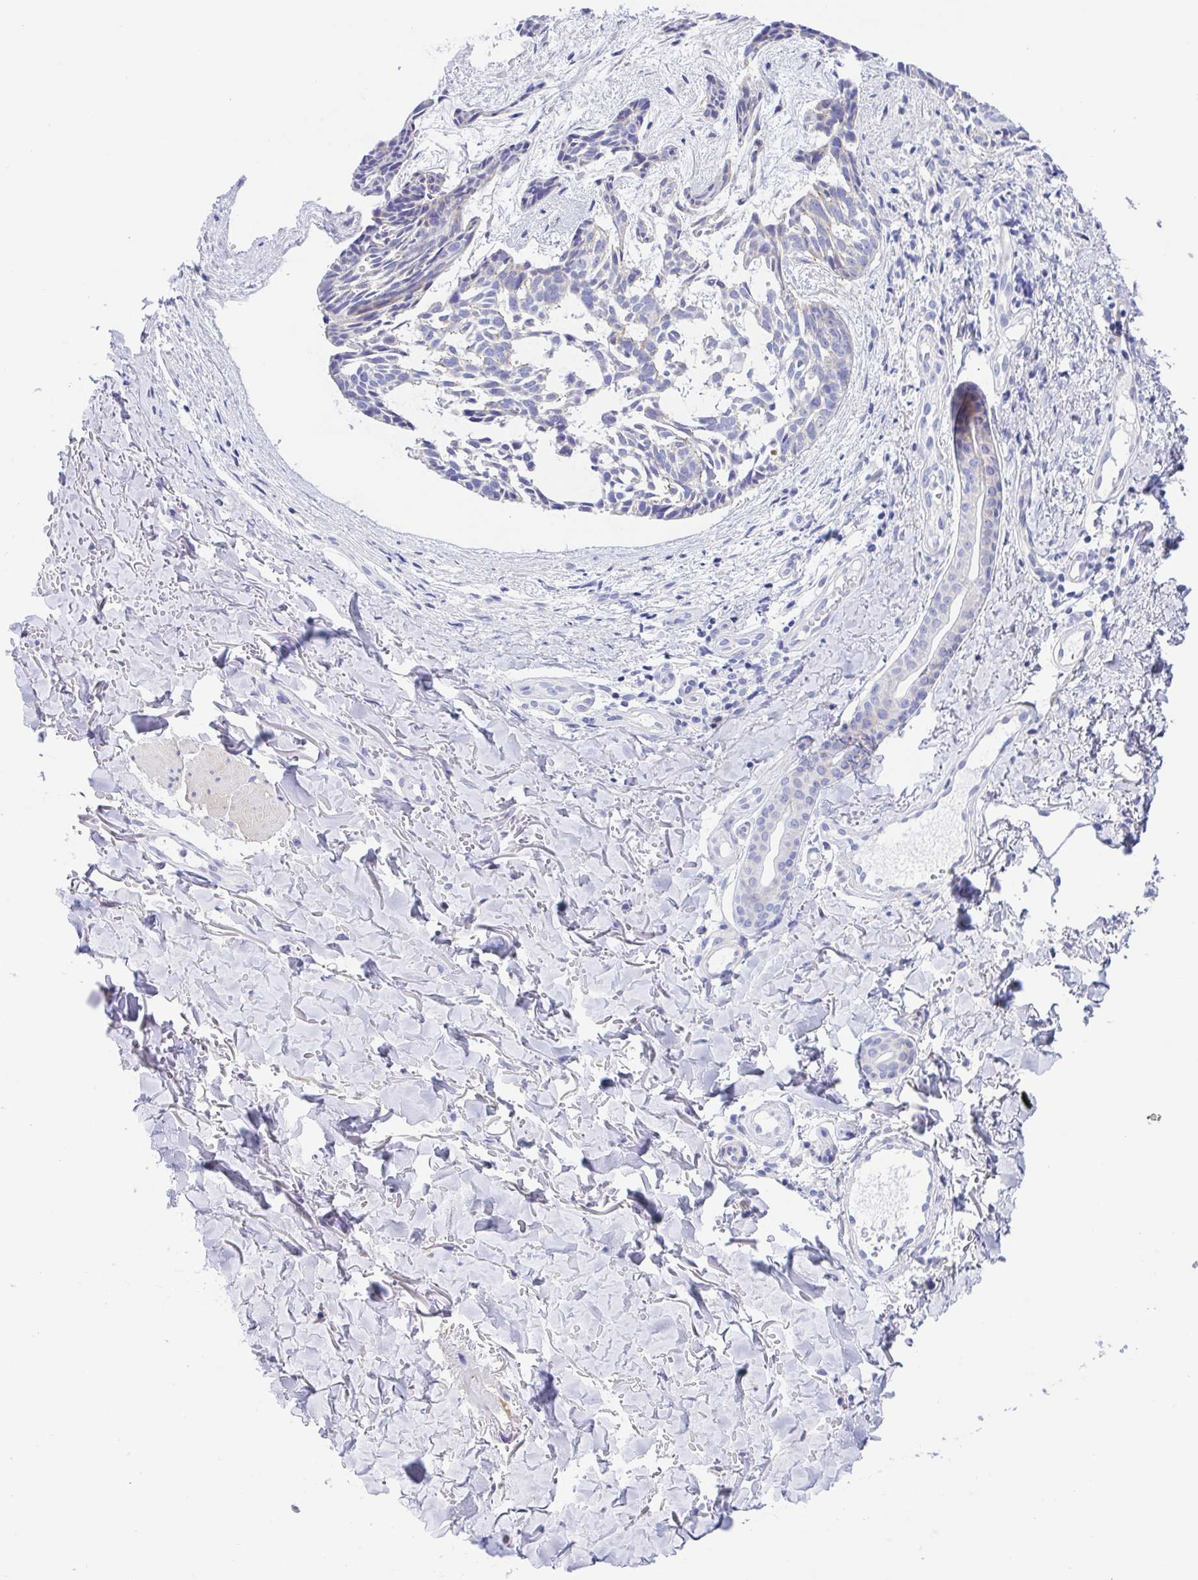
{"staining": {"intensity": "moderate", "quantity": "<25%", "location": "cytoplasmic/membranous"}, "tissue": "skin cancer", "cell_type": "Tumor cells", "image_type": "cancer", "snomed": [{"axis": "morphology", "description": "Basal cell carcinoma"}, {"axis": "topography", "description": "Skin"}], "caption": "Basal cell carcinoma (skin) stained with a protein marker exhibits moderate staining in tumor cells.", "gene": "MUCL3", "patient": {"sex": "male", "age": 78}}